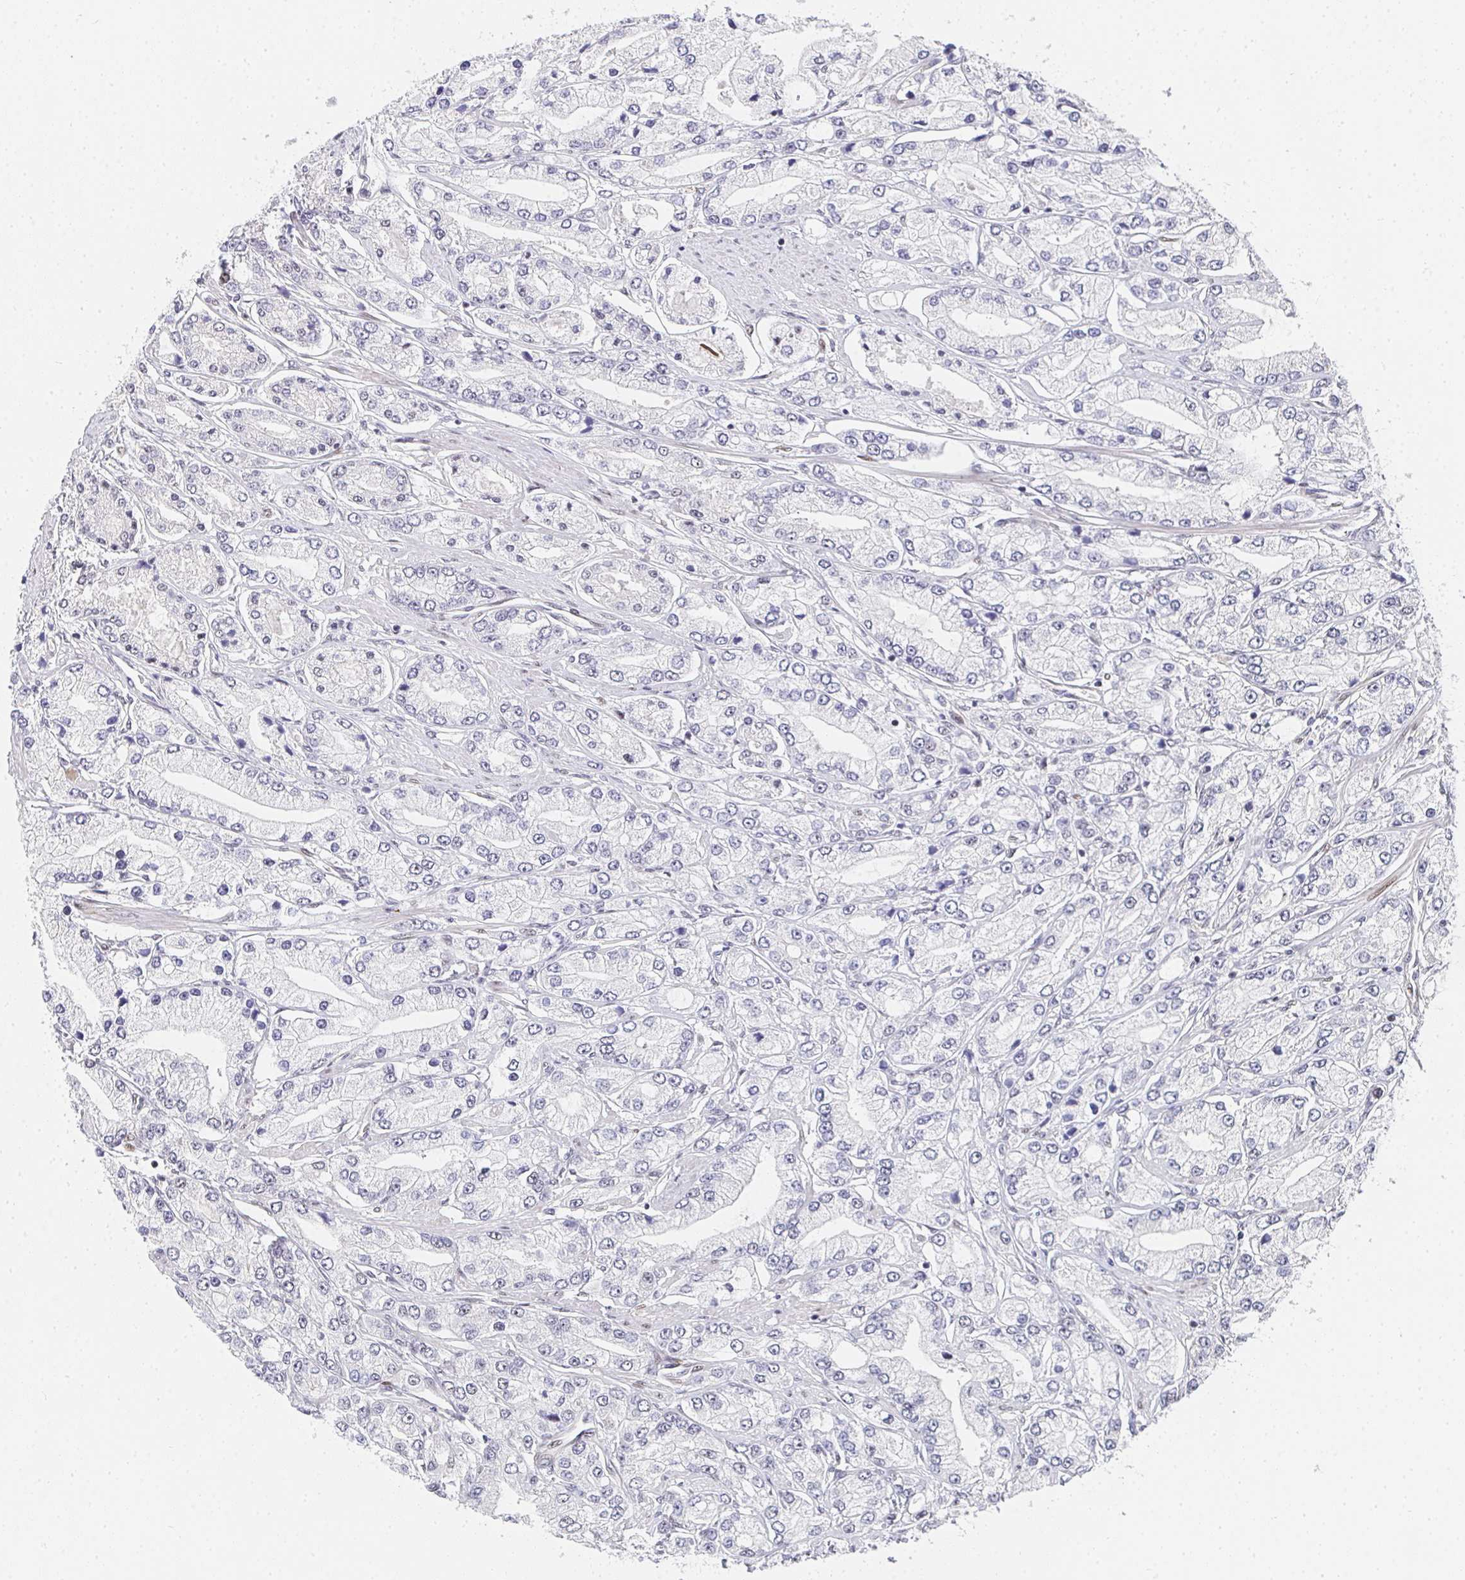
{"staining": {"intensity": "weak", "quantity": "<25%", "location": "nuclear"}, "tissue": "prostate cancer", "cell_type": "Tumor cells", "image_type": "cancer", "snomed": [{"axis": "morphology", "description": "Adenocarcinoma, High grade"}, {"axis": "topography", "description": "Prostate"}], "caption": "Protein analysis of high-grade adenocarcinoma (prostate) exhibits no significant positivity in tumor cells.", "gene": "ZIC3", "patient": {"sex": "male", "age": 66}}